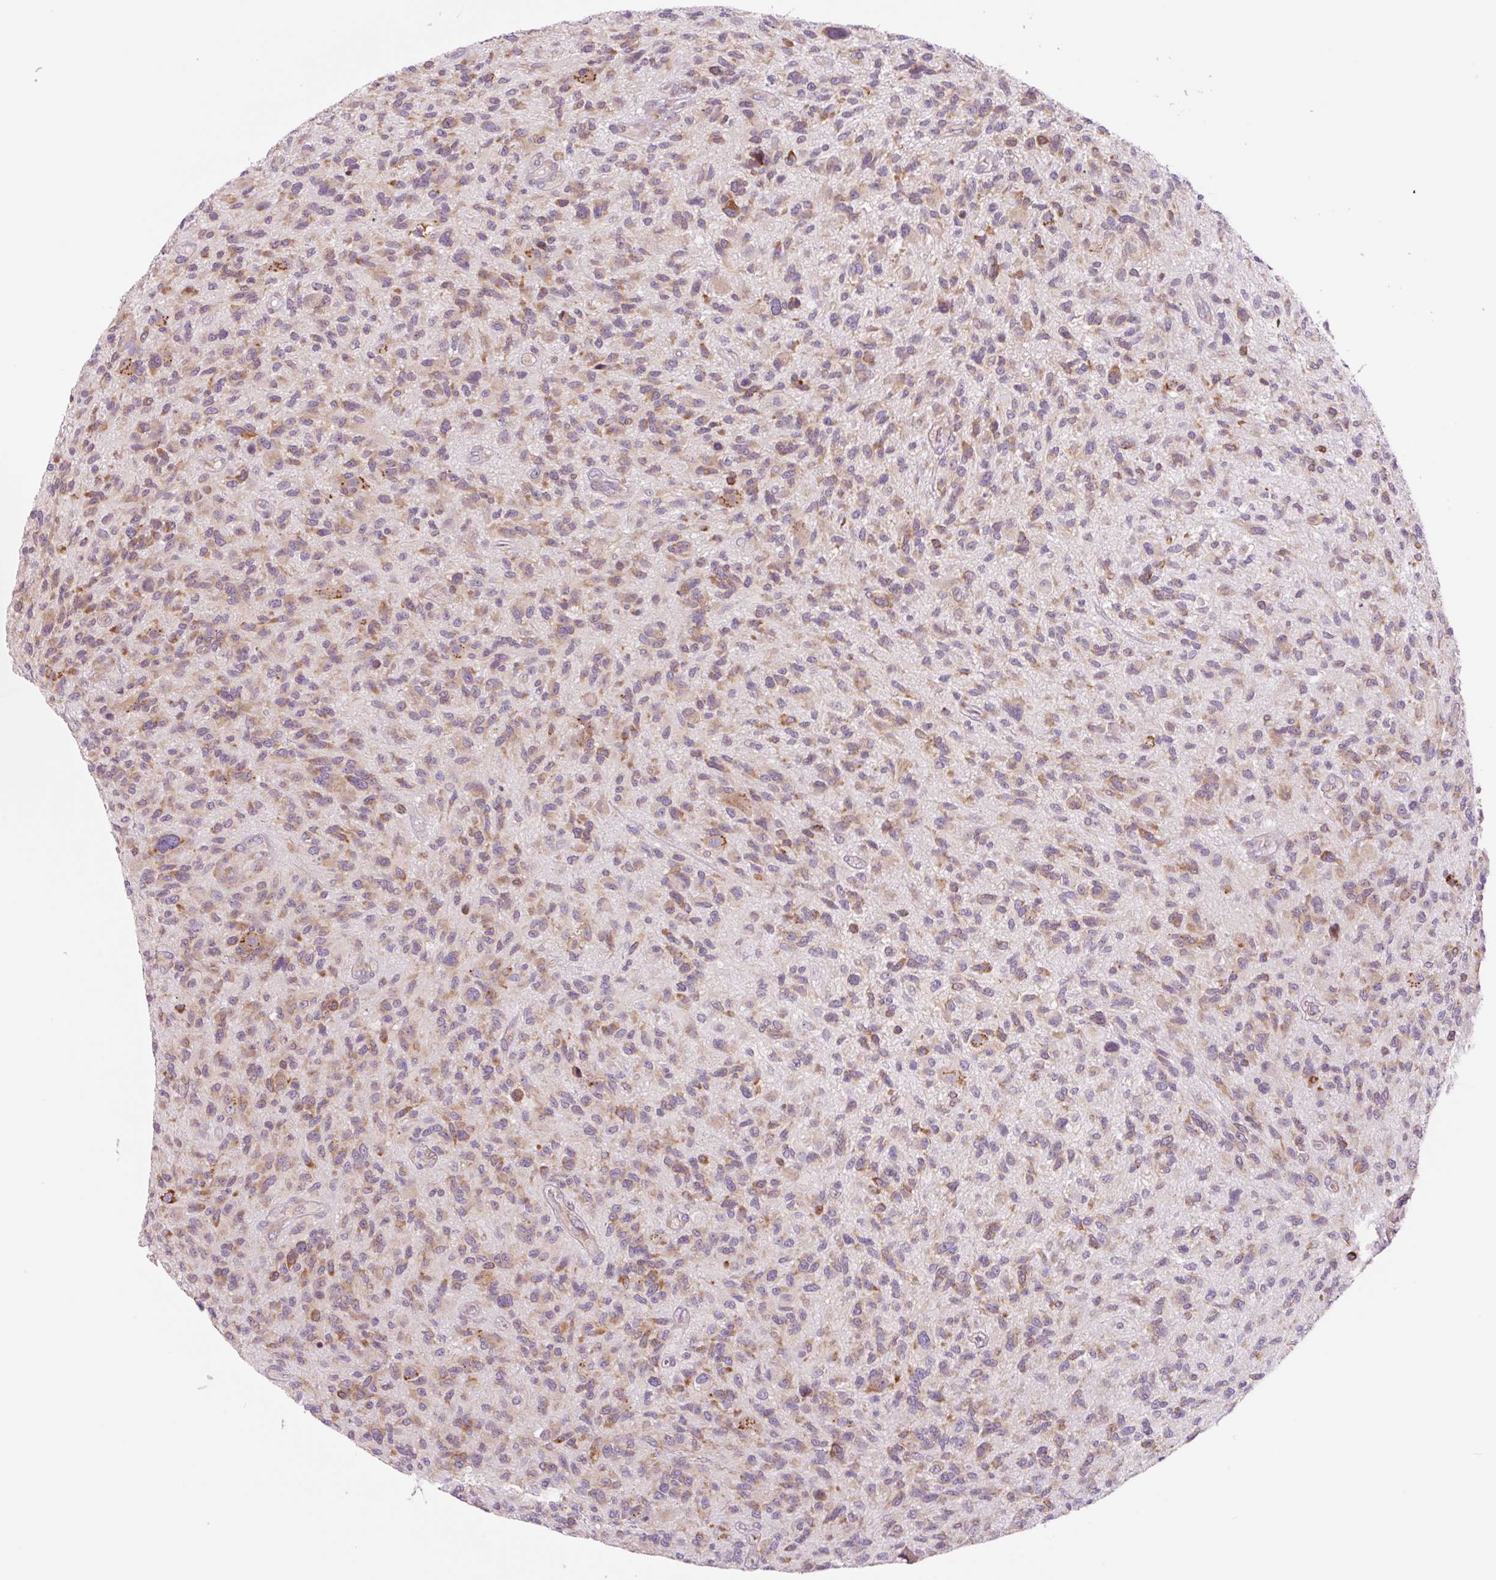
{"staining": {"intensity": "moderate", "quantity": ">75%", "location": "cytoplasmic/membranous"}, "tissue": "glioma", "cell_type": "Tumor cells", "image_type": "cancer", "snomed": [{"axis": "morphology", "description": "Glioma, malignant, High grade"}, {"axis": "topography", "description": "Brain"}], "caption": "About >75% of tumor cells in human malignant glioma (high-grade) display moderate cytoplasmic/membranous protein staining as visualized by brown immunohistochemical staining.", "gene": "RPL41", "patient": {"sex": "male", "age": 47}}